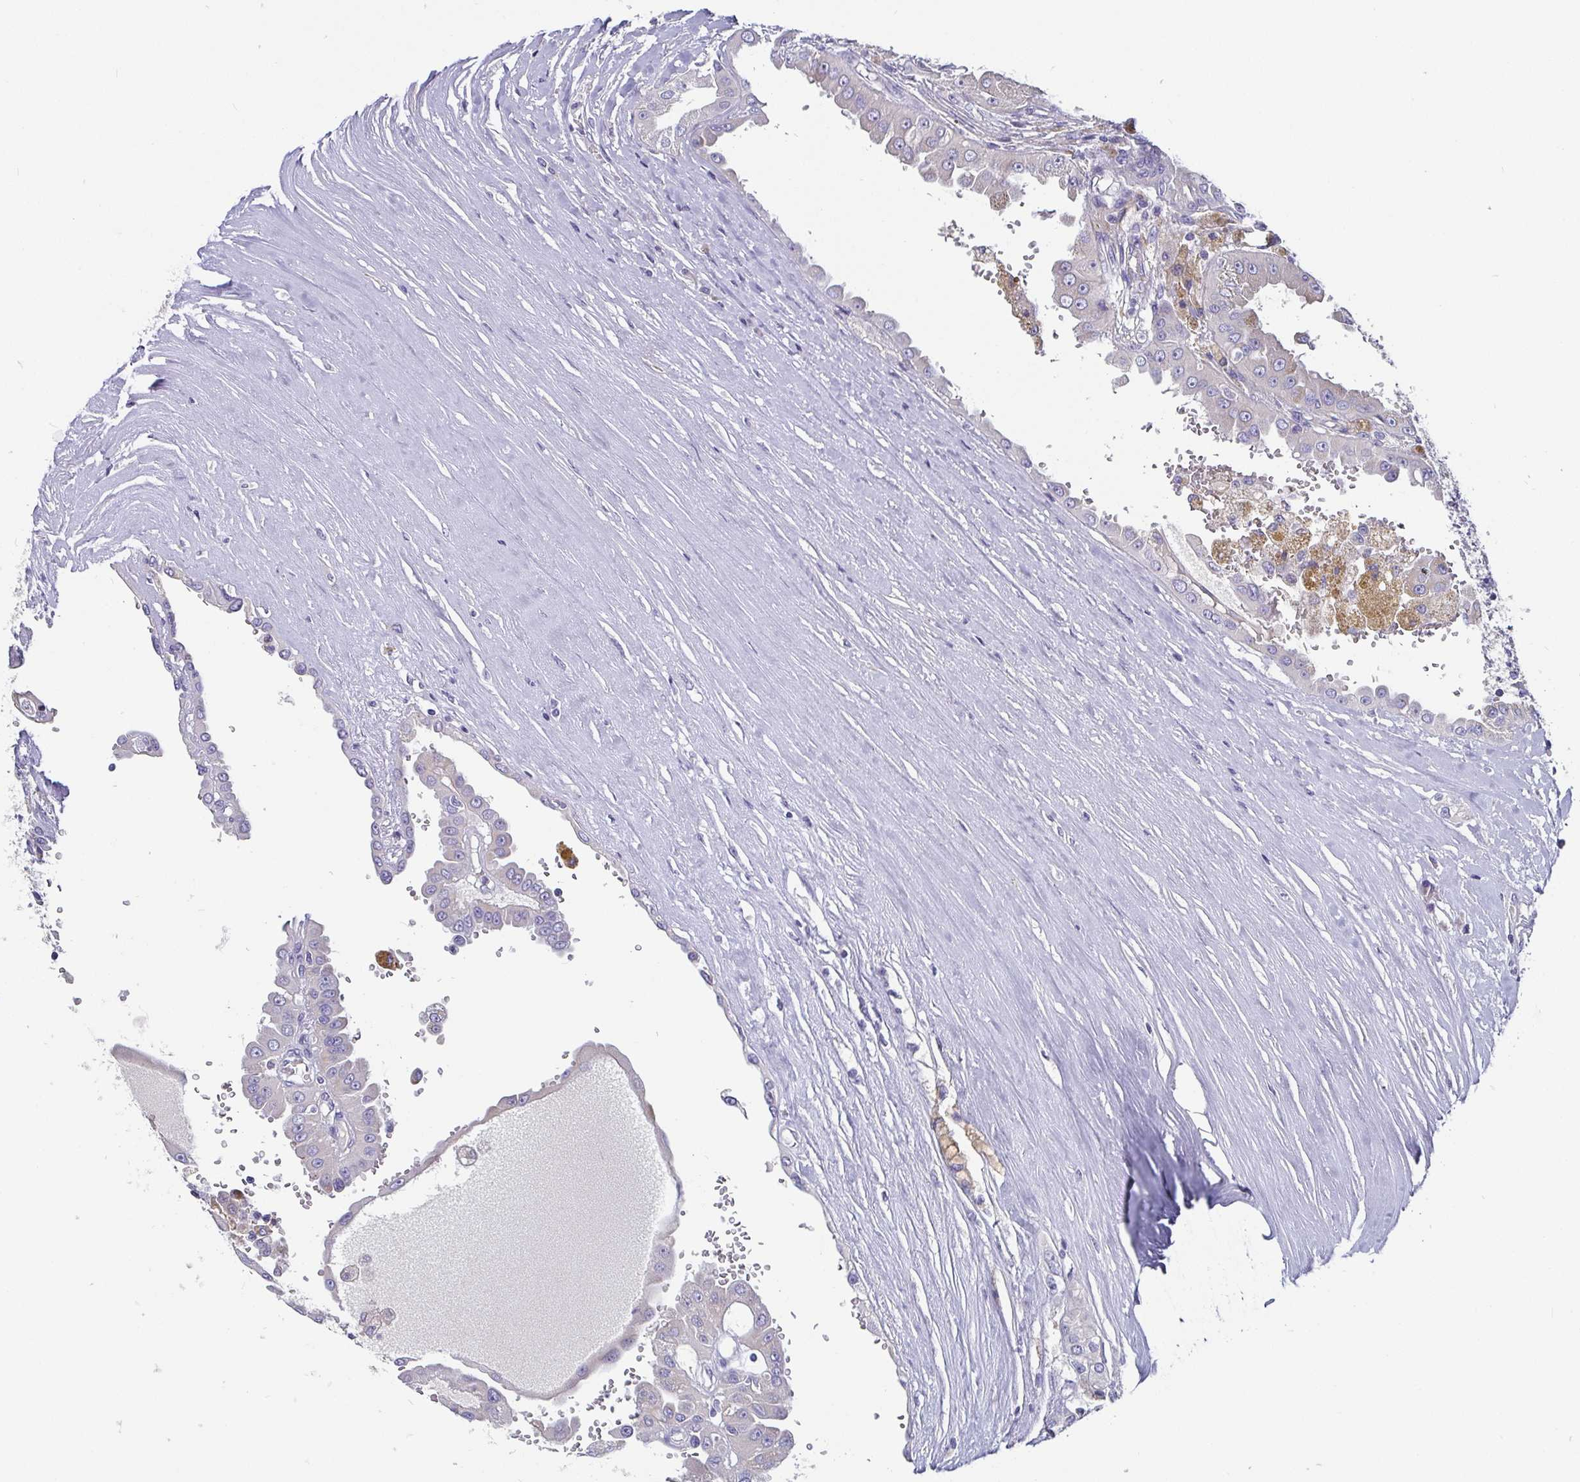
{"staining": {"intensity": "negative", "quantity": "none", "location": "none"}, "tissue": "renal cancer", "cell_type": "Tumor cells", "image_type": "cancer", "snomed": [{"axis": "morphology", "description": "Adenocarcinoma, NOS"}, {"axis": "topography", "description": "Kidney"}], "caption": "An IHC histopathology image of adenocarcinoma (renal) is shown. There is no staining in tumor cells of adenocarcinoma (renal).", "gene": "ADAMTS6", "patient": {"sex": "male", "age": 58}}